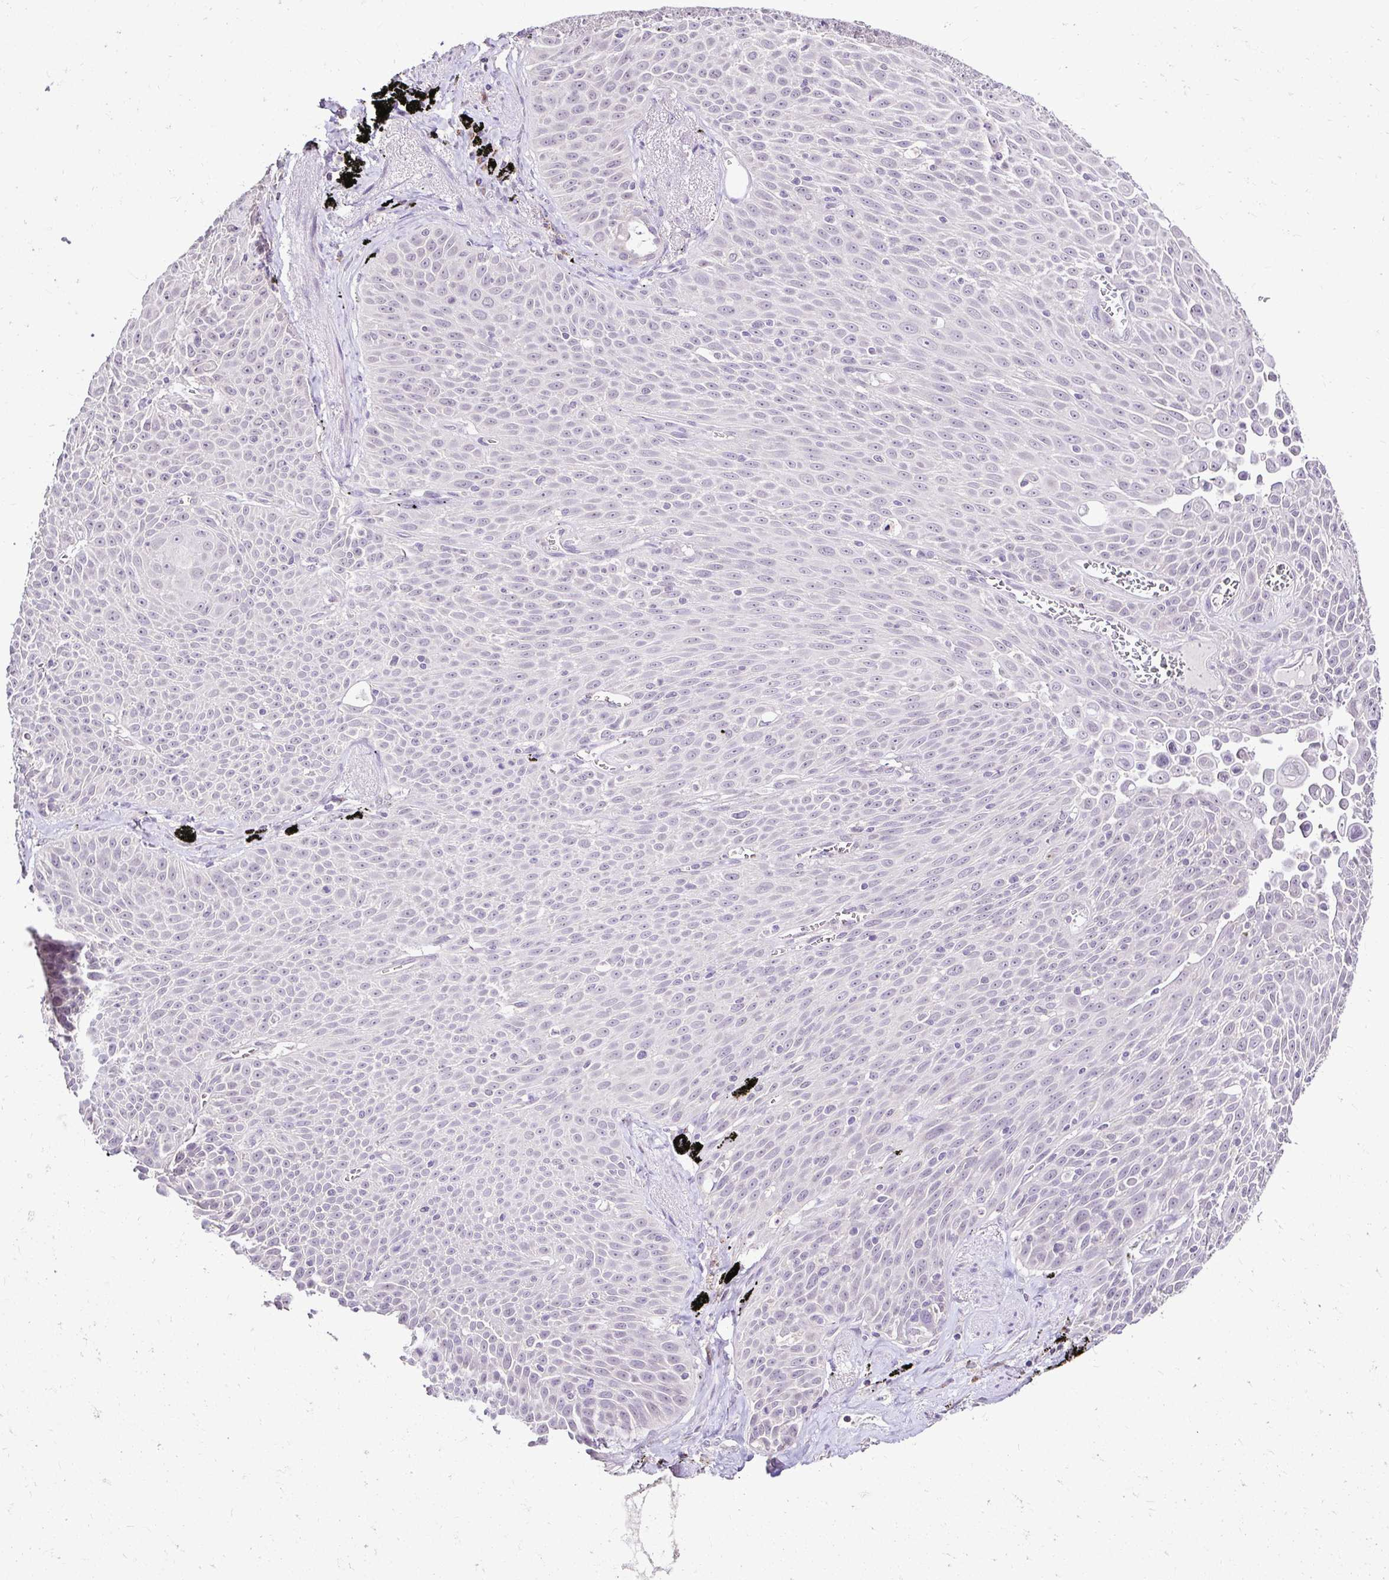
{"staining": {"intensity": "negative", "quantity": "none", "location": "none"}, "tissue": "lung cancer", "cell_type": "Tumor cells", "image_type": "cancer", "snomed": [{"axis": "morphology", "description": "Squamous cell carcinoma, NOS"}, {"axis": "morphology", "description": "Squamous cell carcinoma, metastatic, NOS"}, {"axis": "topography", "description": "Lymph node"}, {"axis": "topography", "description": "Lung"}], "caption": "Tumor cells are negative for protein expression in human lung cancer (metastatic squamous cell carcinoma). The staining is performed using DAB brown chromogen with nuclei counter-stained in using hematoxylin.", "gene": "KIAA1210", "patient": {"sex": "female", "age": 62}}